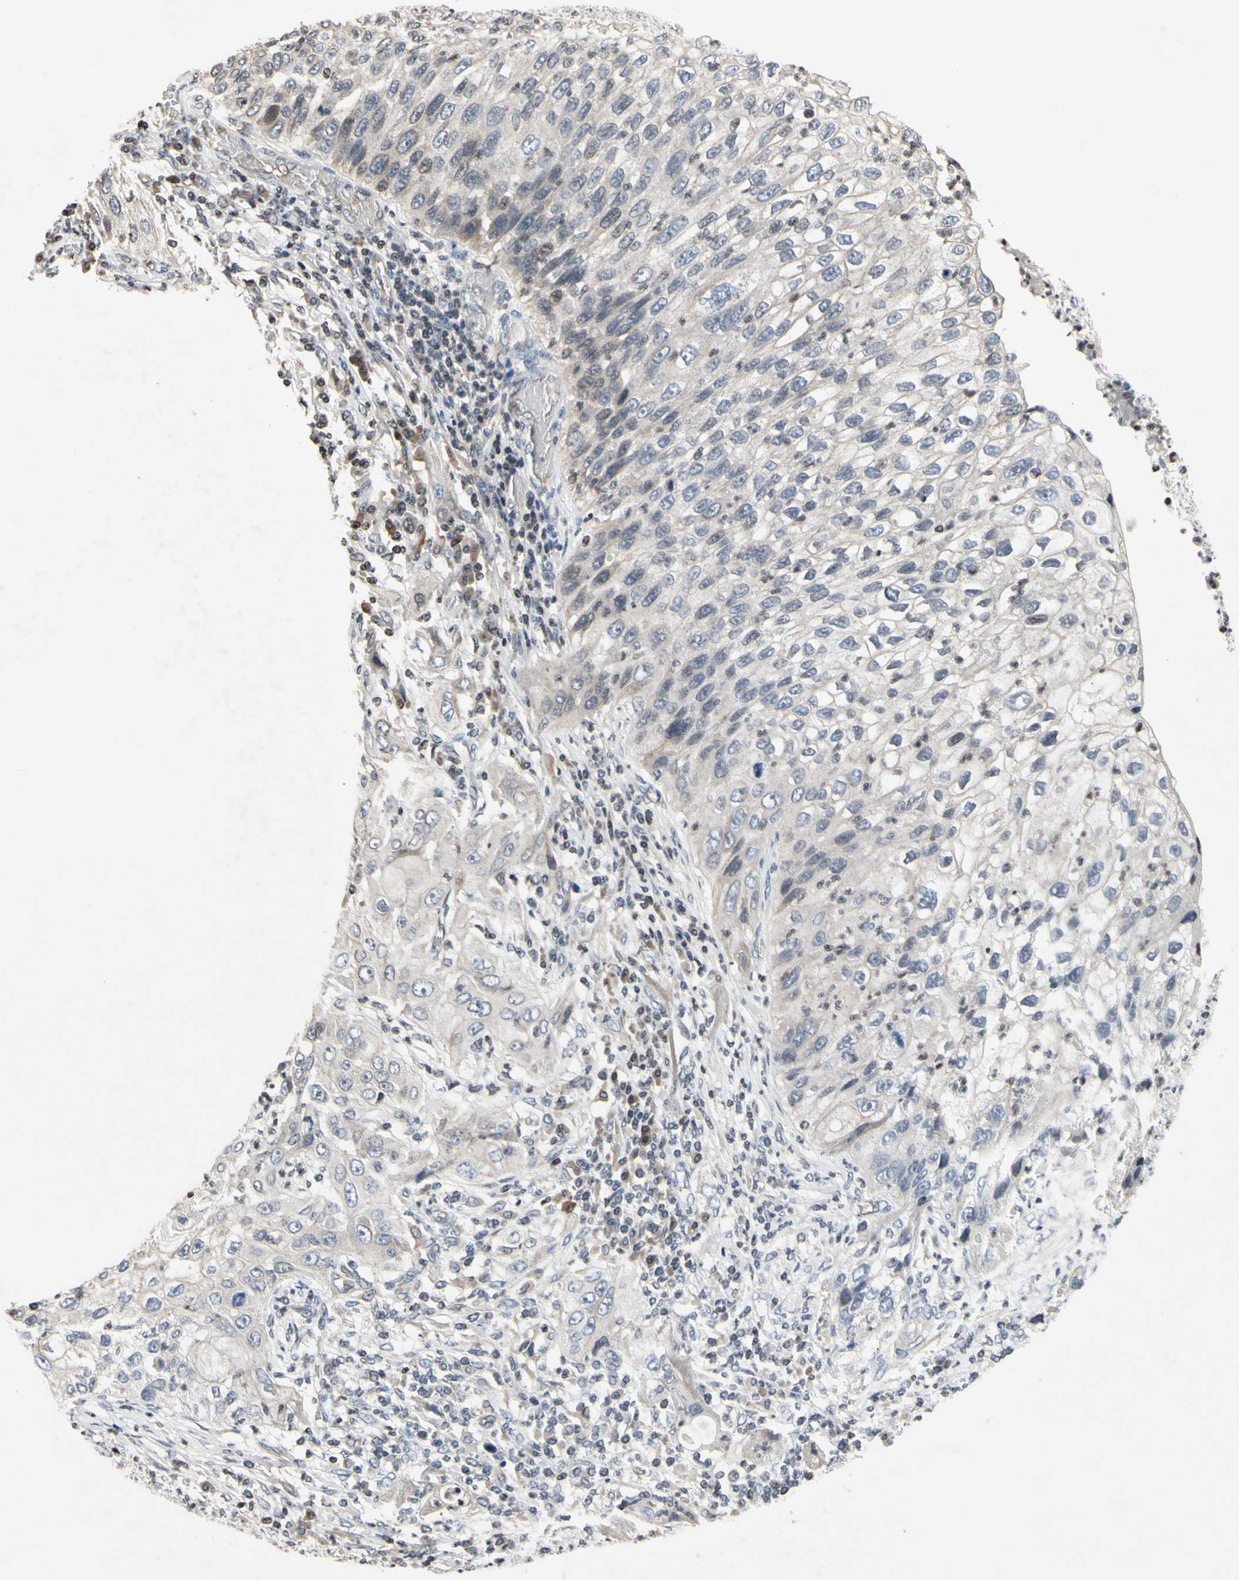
{"staining": {"intensity": "weak", "quantity": "<25%", "location": "nuclear"}, "tissue": "lung cancer", "cell_type": "Tumor cells", "image_type": "cancer", "snomed": [{"axis": "morphology", "description": "Inflammation, NOS"}, {"axis": "morphology", "description": "Squamous cell carcinoma, NOS"}, {"axis": "topography", "description": "Lymph node"}, {"axis": "topography", "description": "Soft tissue"}, {"axis": "topography", "description": "Lung"}], "caption": "Immunohistochemistry (IHC) image of human lung cancer stained for a protein (brown), which reveals no positivity in tumor cells. (Brightfield microscopy of DAB IHC at high magnification).", "gene": "ARG1", "patient": {"sex": "male", "age": 66}}